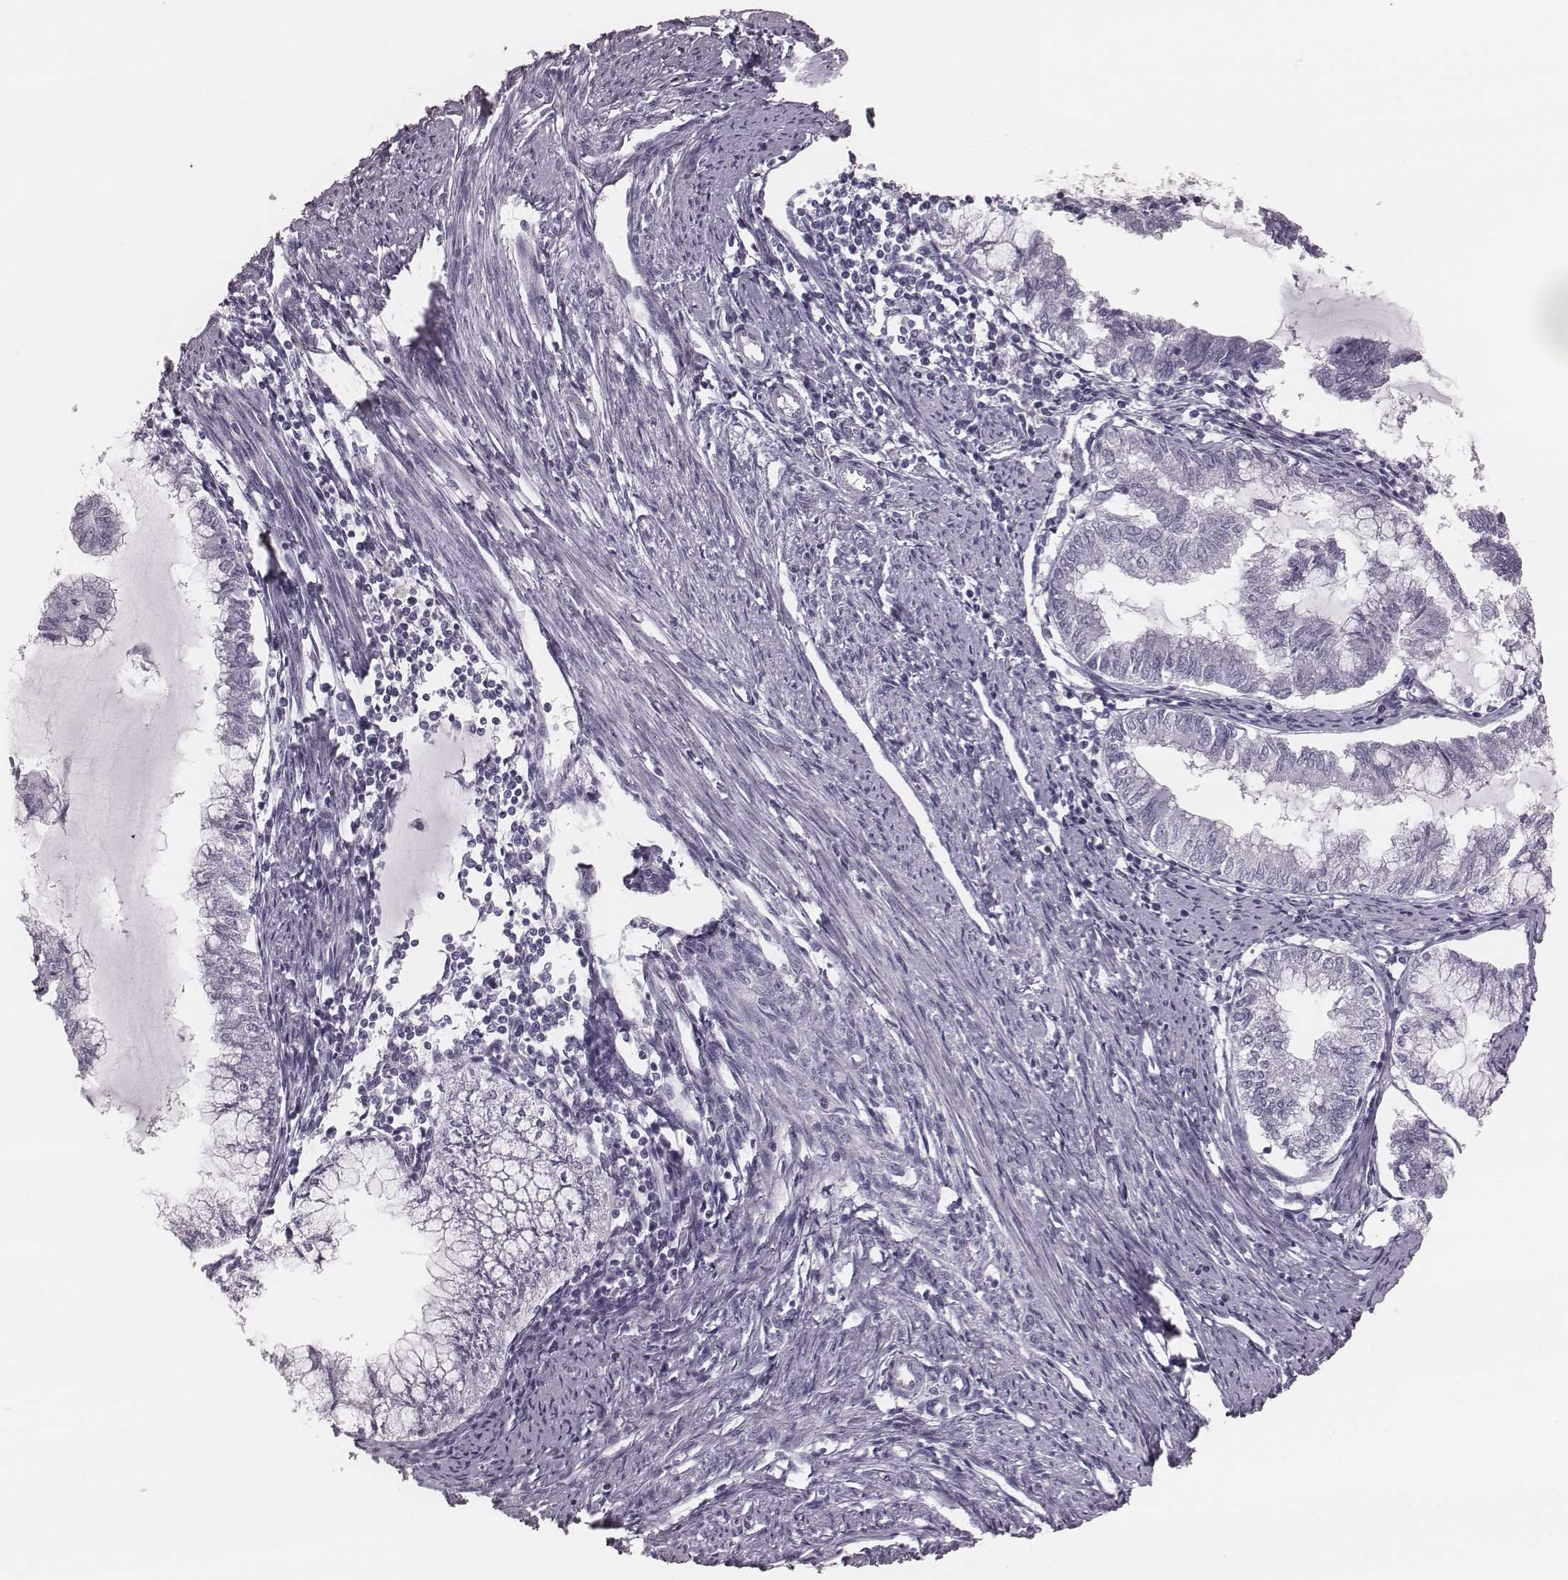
{"staining": {"intensity": "negative", "quantity": "none", "location": "none"}, "tissue": "endometrial cancer", "cell_type": "Tumor cells", "image_type": "cancer", "snomed": [{"axis": "morphology", "description": "Adenocarcinoma, NOS"}, {"axis": "topography", "description": "Endometrium"}], "caption": "IHC of endometrial cancer shows no staining in tumor cells.", "gene": "KRT74", "patient": {"sex": "female", "age": 79}}